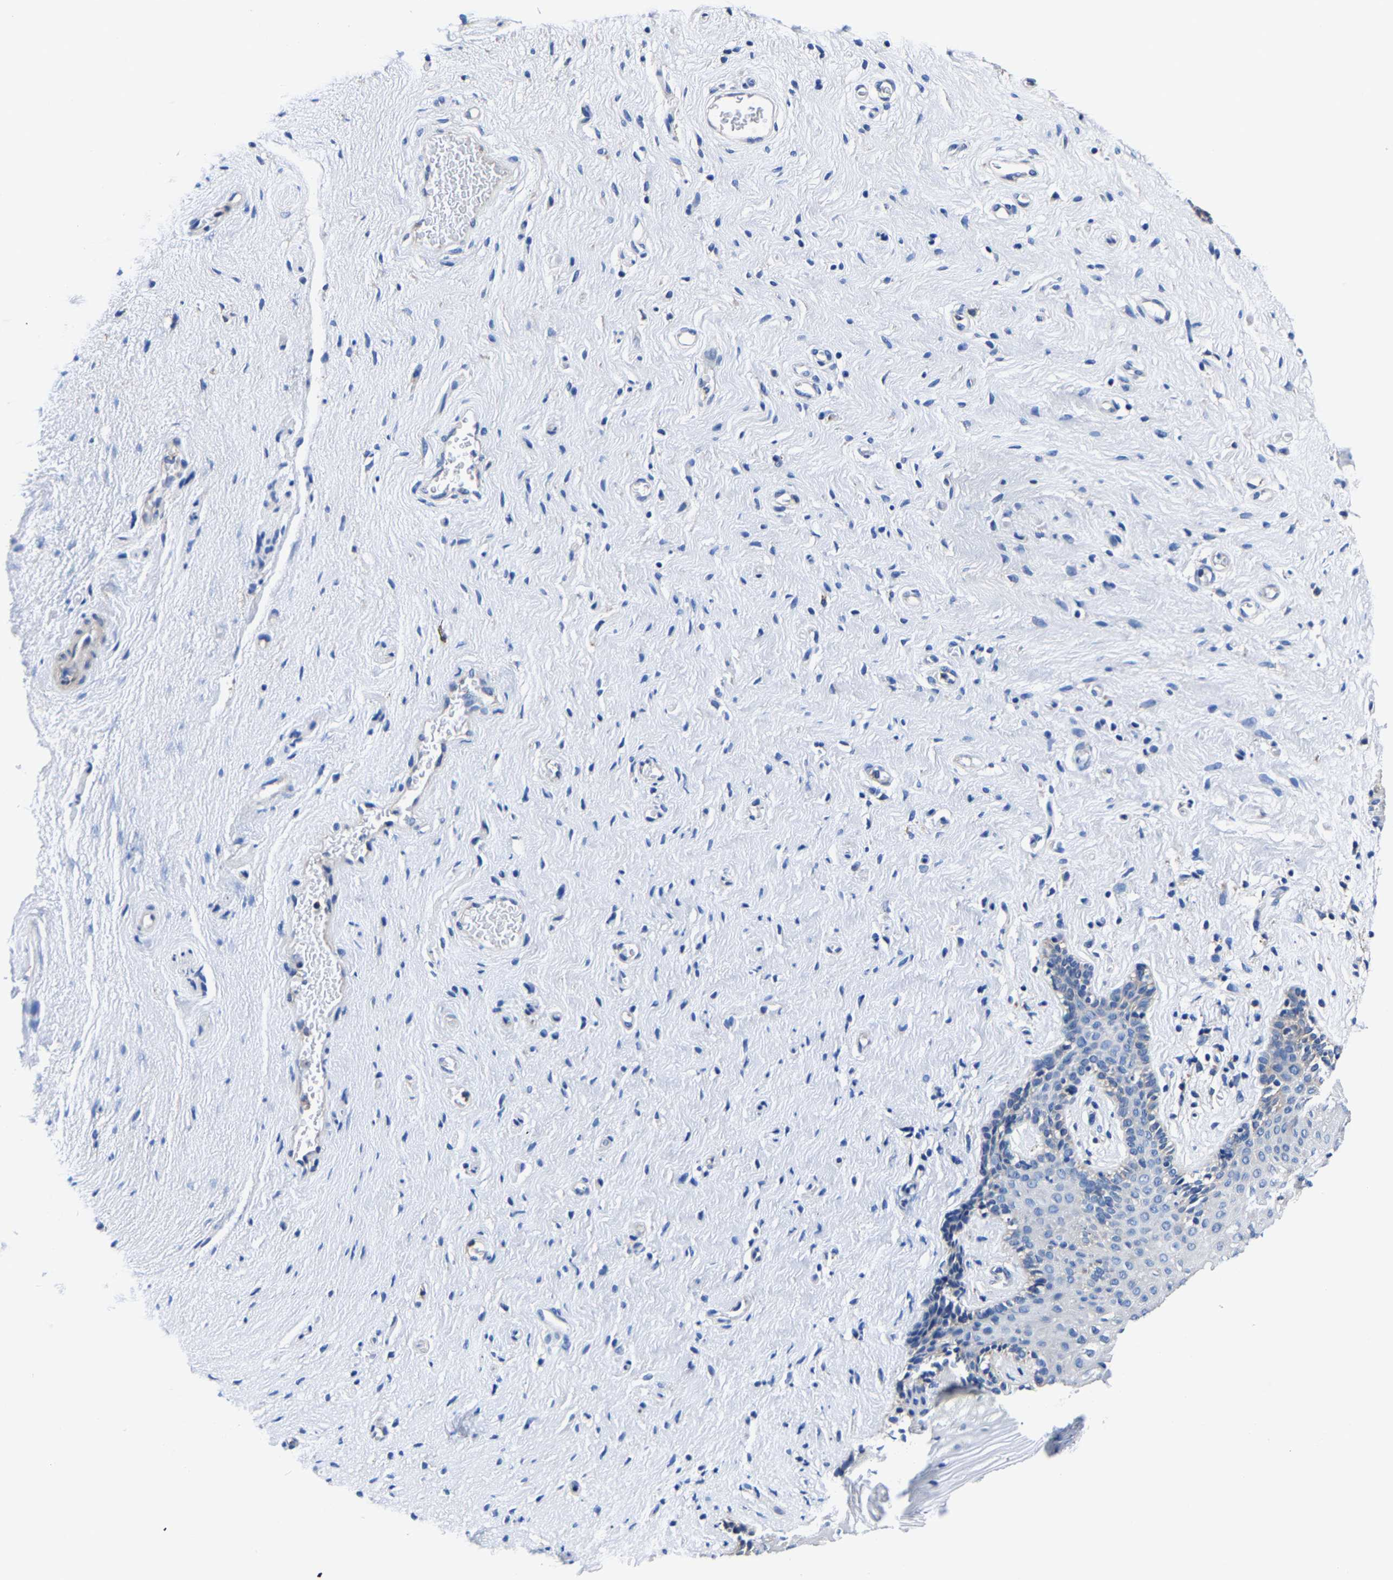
{"staining": {"intensity": "negative", "quantity": "none", "location": "none"}, "tissue": "vagina", "cell_type": "Squamous epithelial cells", "image_type": "normal", "snomed": [{"axis": "morphology", "description": "Normal tissue, NOS"}, {"axis": "topography", "description": "Vagina"}], "caption": "This is an IHC micrograph of normal human vagina. There is no positivity in squamous epithelial cells.", "gene": "SRPK2", "patient": {"sex": "female", "age": 44}}